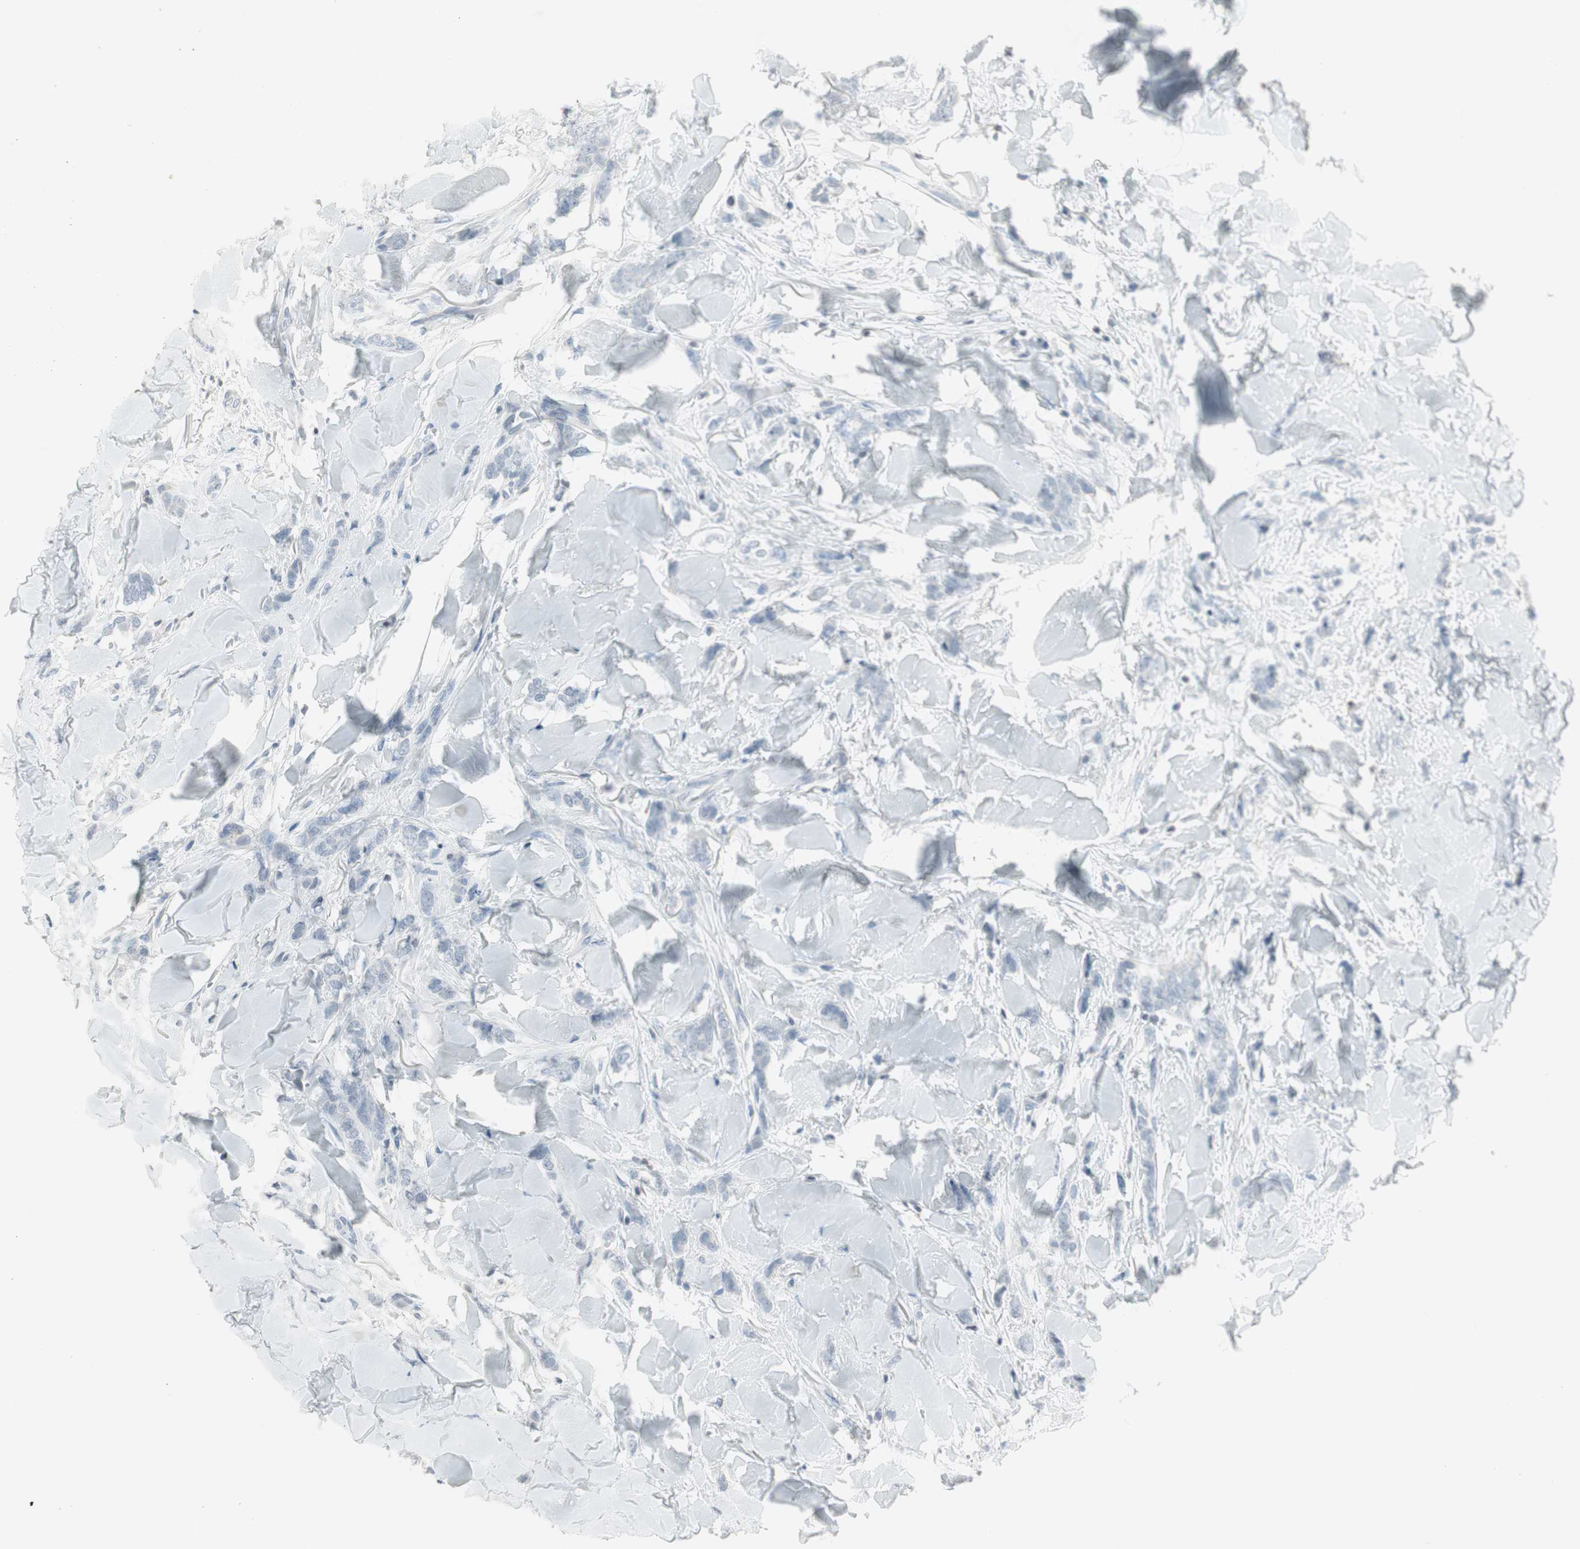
{"staining": {"intensity": "negative", "quantity": "none", "location": "none"}, "tissue": "breast cancer", "cell_type": "Tumor cells", "image_type": "cancer", "snomed": [{"axis": "morphology", "description": "Lobular carcinoma"}, {"axis": "topography", "description": "Skin"}, {"axis": "topography", "description": "Breast"}], "caption": "Breast cancer (lobular carcinoma) stained for a protein using IHC shows no positivity tumor cells.", "gene": "ARG2", "patient": {"sex": "female", "age": 46}}